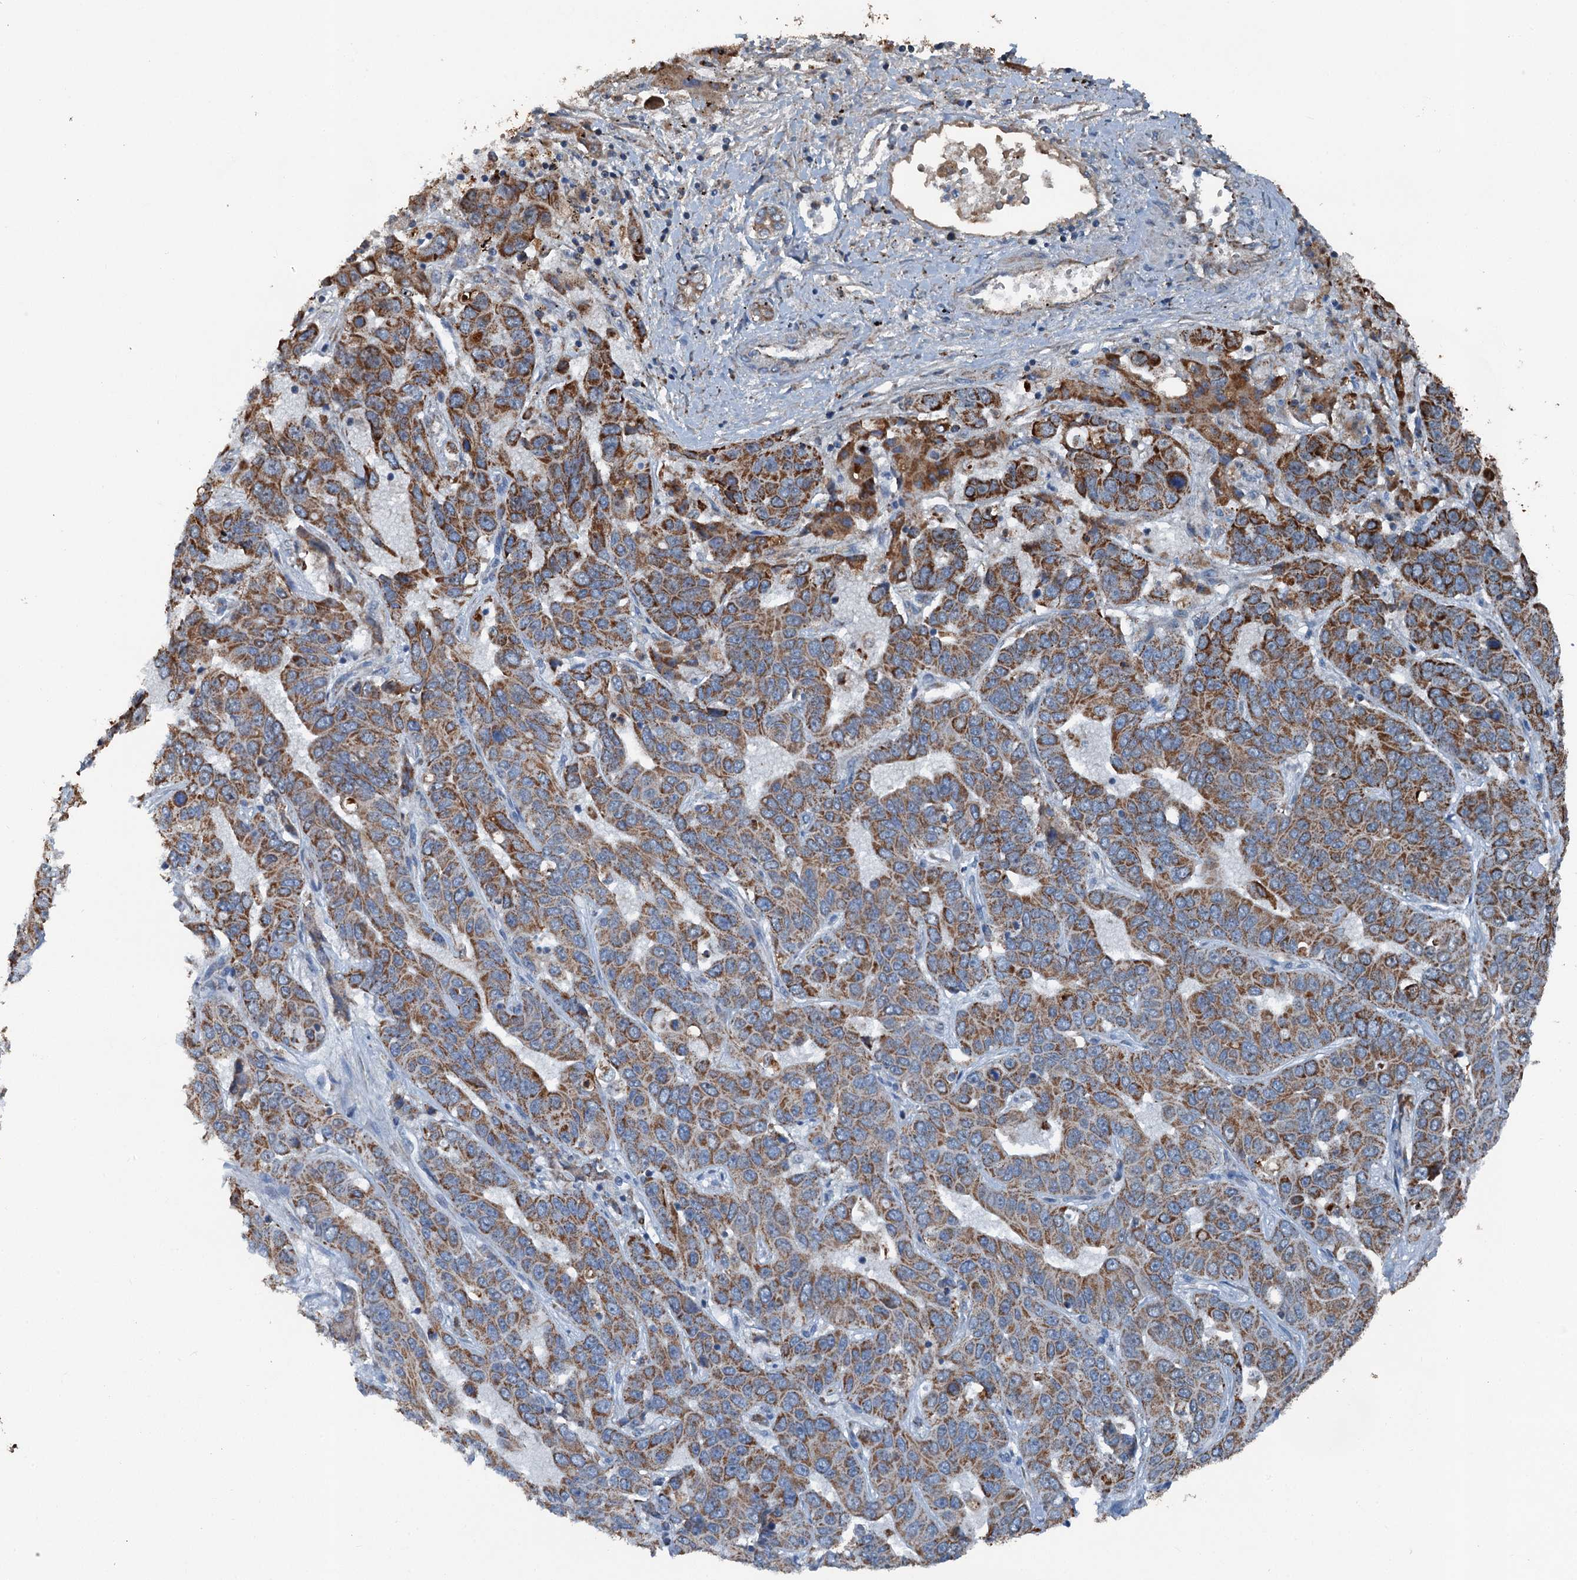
{"staining": {"intensity": "strong", "quantity": "25%-75%", "location": "cytoplasmic/membranous"}, "tissue": "liver cancer", "cell_type": "Tumor cells", "image_type": "cancer", "snomed": [{"axis": "morphology", "description": "Cholangiocarcinoma"}, {"axis": "topography", "description": "Liver"}], "caption": "An image showing strong cytoplasmic/membranous positivity in about 25%-75% of tumor cells in cholangiocarcinoma (liver), as visualized by brown immunohistochemical staining.", "gene": "TRPT1", "patient": {"sex": "female", "age": 52}}